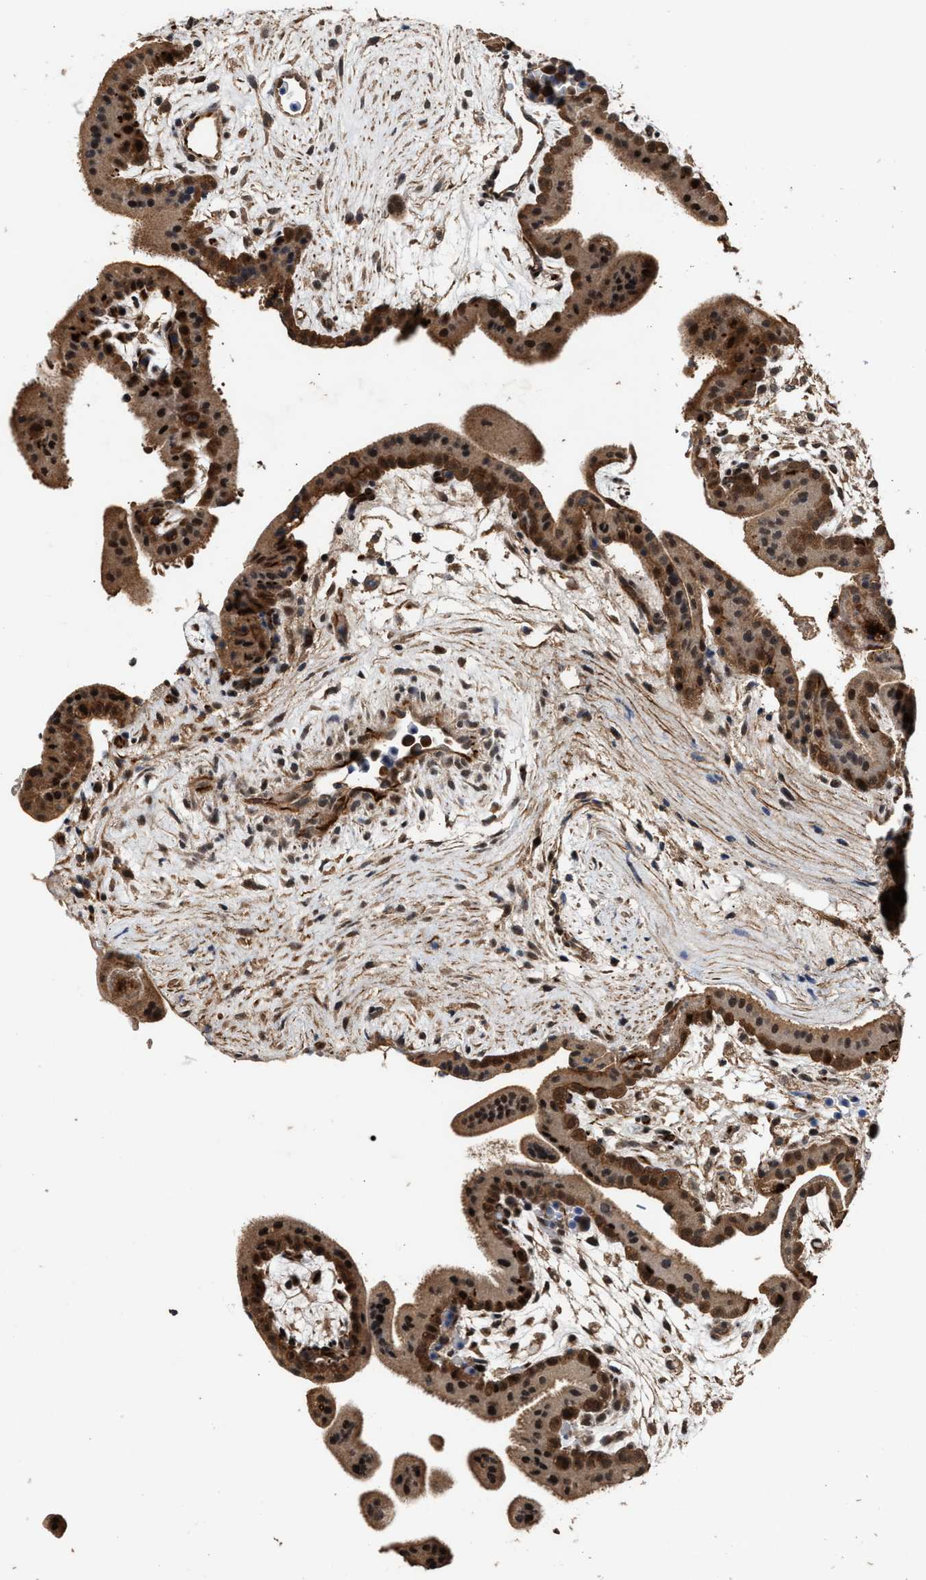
{"staining": {"intensity": "moderate", "quantity": ">75%", "location": "cytoplasmic/membranous"}, "tissue": "placenta", "cell_type": "Decidual cells", "image_type": "normal", "snomed": [{"axis": "morphology", "description": "Normal tissue, NOS"}, {"axis": "topography", "description": "Placenta"}], "caption": "Placenta stained for a protein shows moderate cytoplasmic/membranous positivity in decidual cells. Nuclei are stained in blue.", "gene": "ZNHIT6", "patient": {"sex": "female", "age": 35}}